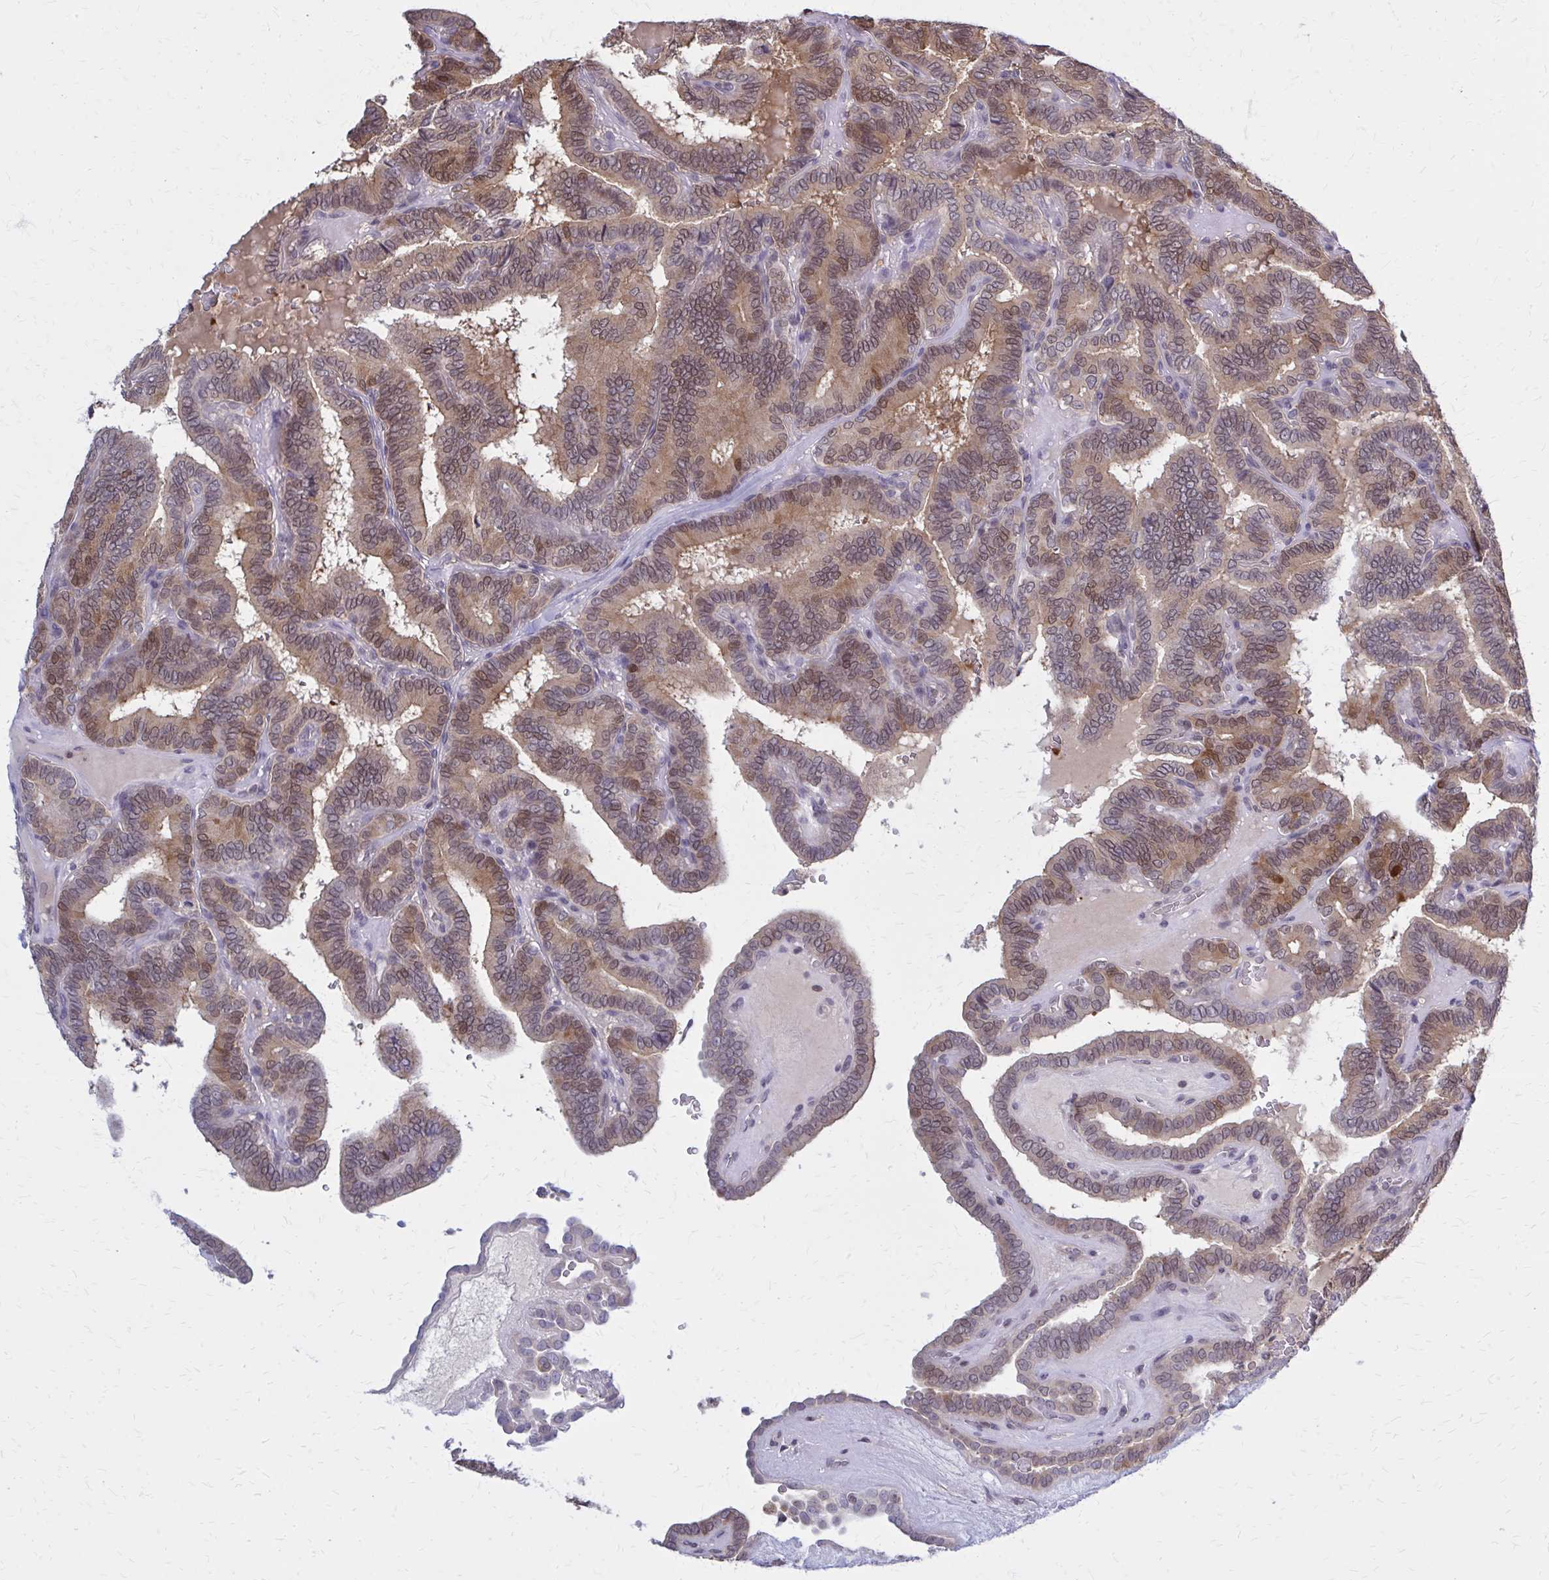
{"staining": {"intensity": "moderate", "quantity": ">75%", "location": "cytoplasmic/membranous"}, "tissue": "thyroid cancer", "cell_type": "Tumor cells", "image_type": "cancer", "snomed": [{"axis": "morphology", "description": "Papillary adenocarcinoma, NOS"}, {"axis": "topography", "description": "Thyroid gland"}], "caption": "There is medium levels of moderate cytoplasmic/membranous expression in tumor cells of thyroid cancer, as demonstrated by immunohistochemical staining (brown color).", "gene": "DBI", "patient": {"sex": "female", "age": 21}}